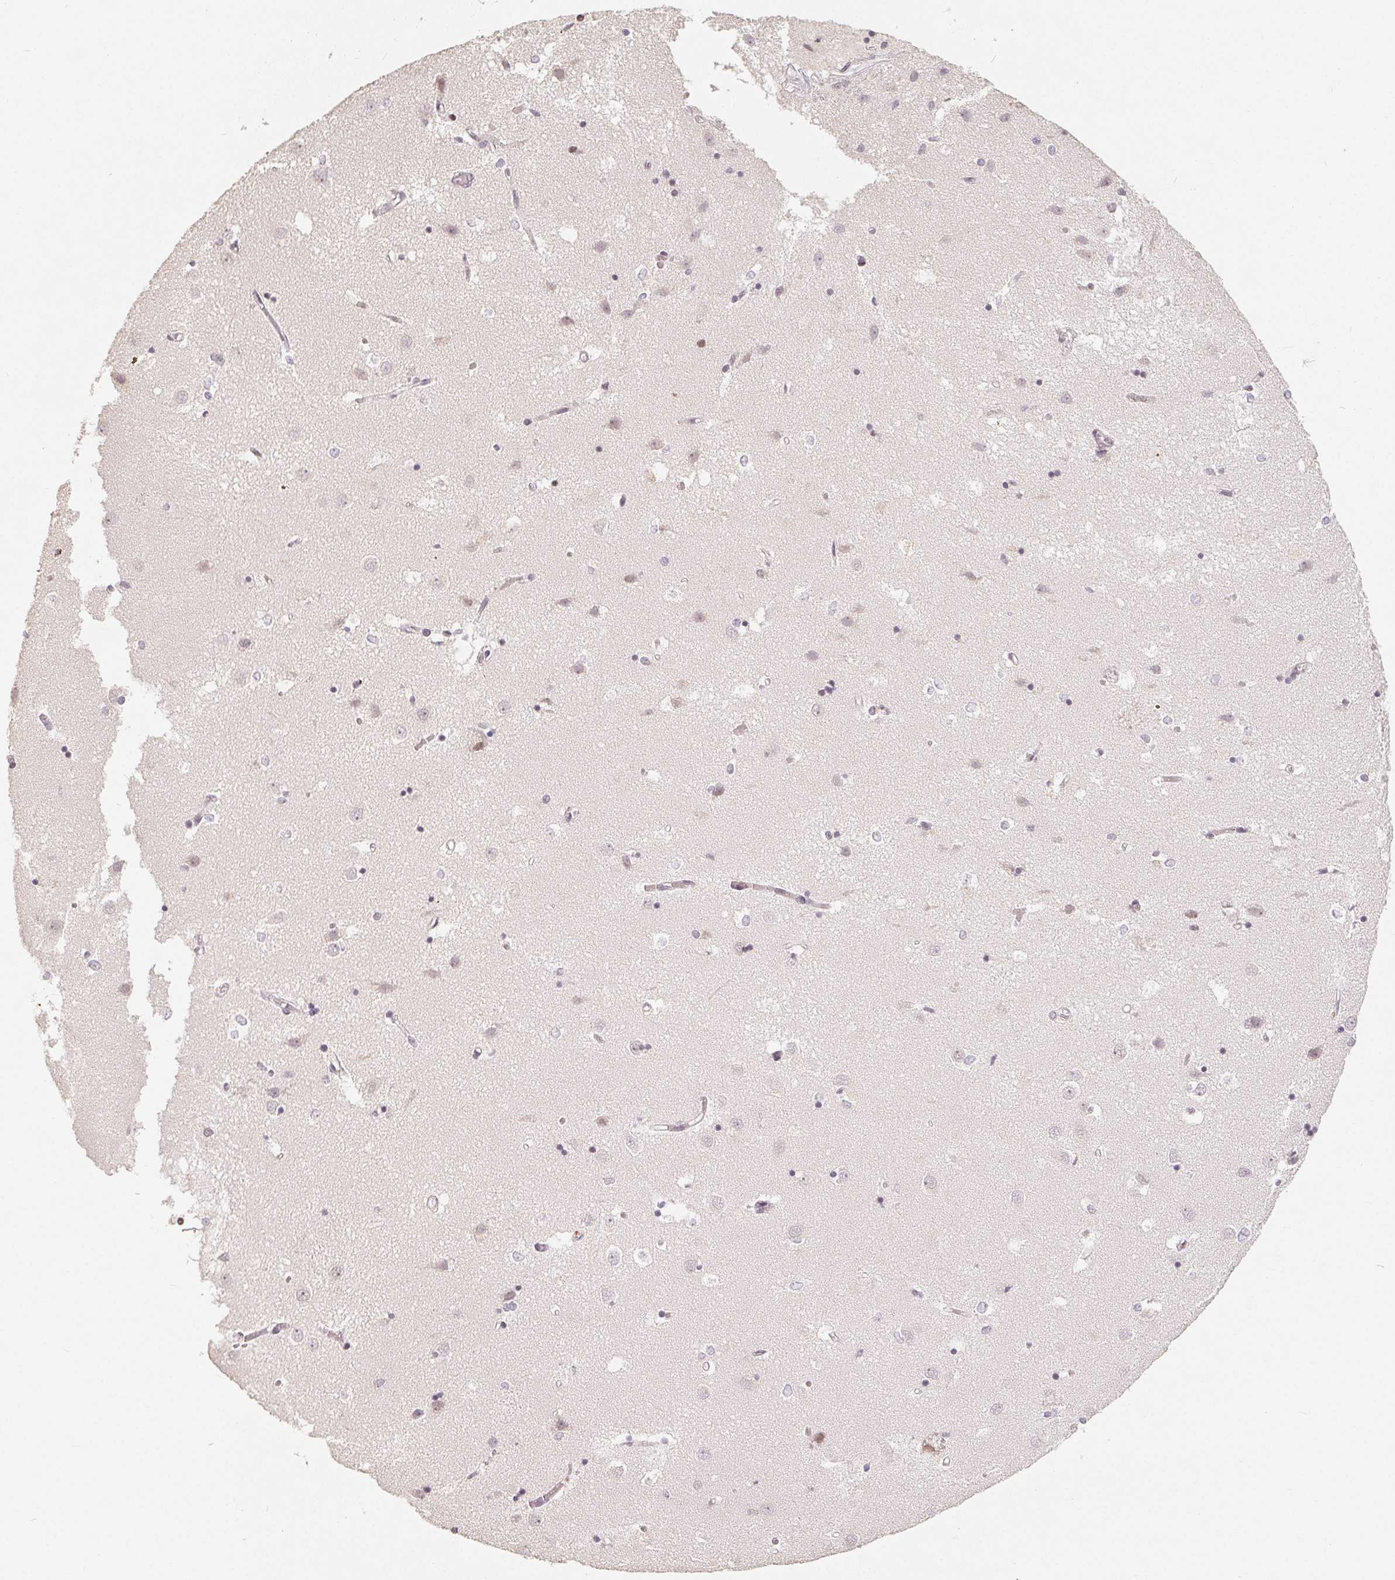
{"staining": {"intensity": "negative", "quantity": "none", "location": "none"}, "tissue": "caudate", "cell_type": "Glial cells", "image_type": "normal", "snomed": [{"axis": "morphology", "description": "Normal tissue, NOS"}, {"axis": "topography", "description": "Lateral ventricle wall"}], "caption": "This is an IHC photomicrograph of unremarkable caudate. There is no positivity in glial cells.", "gene": "CCDC138", "patient": {"sex": "male", "age": 54}}